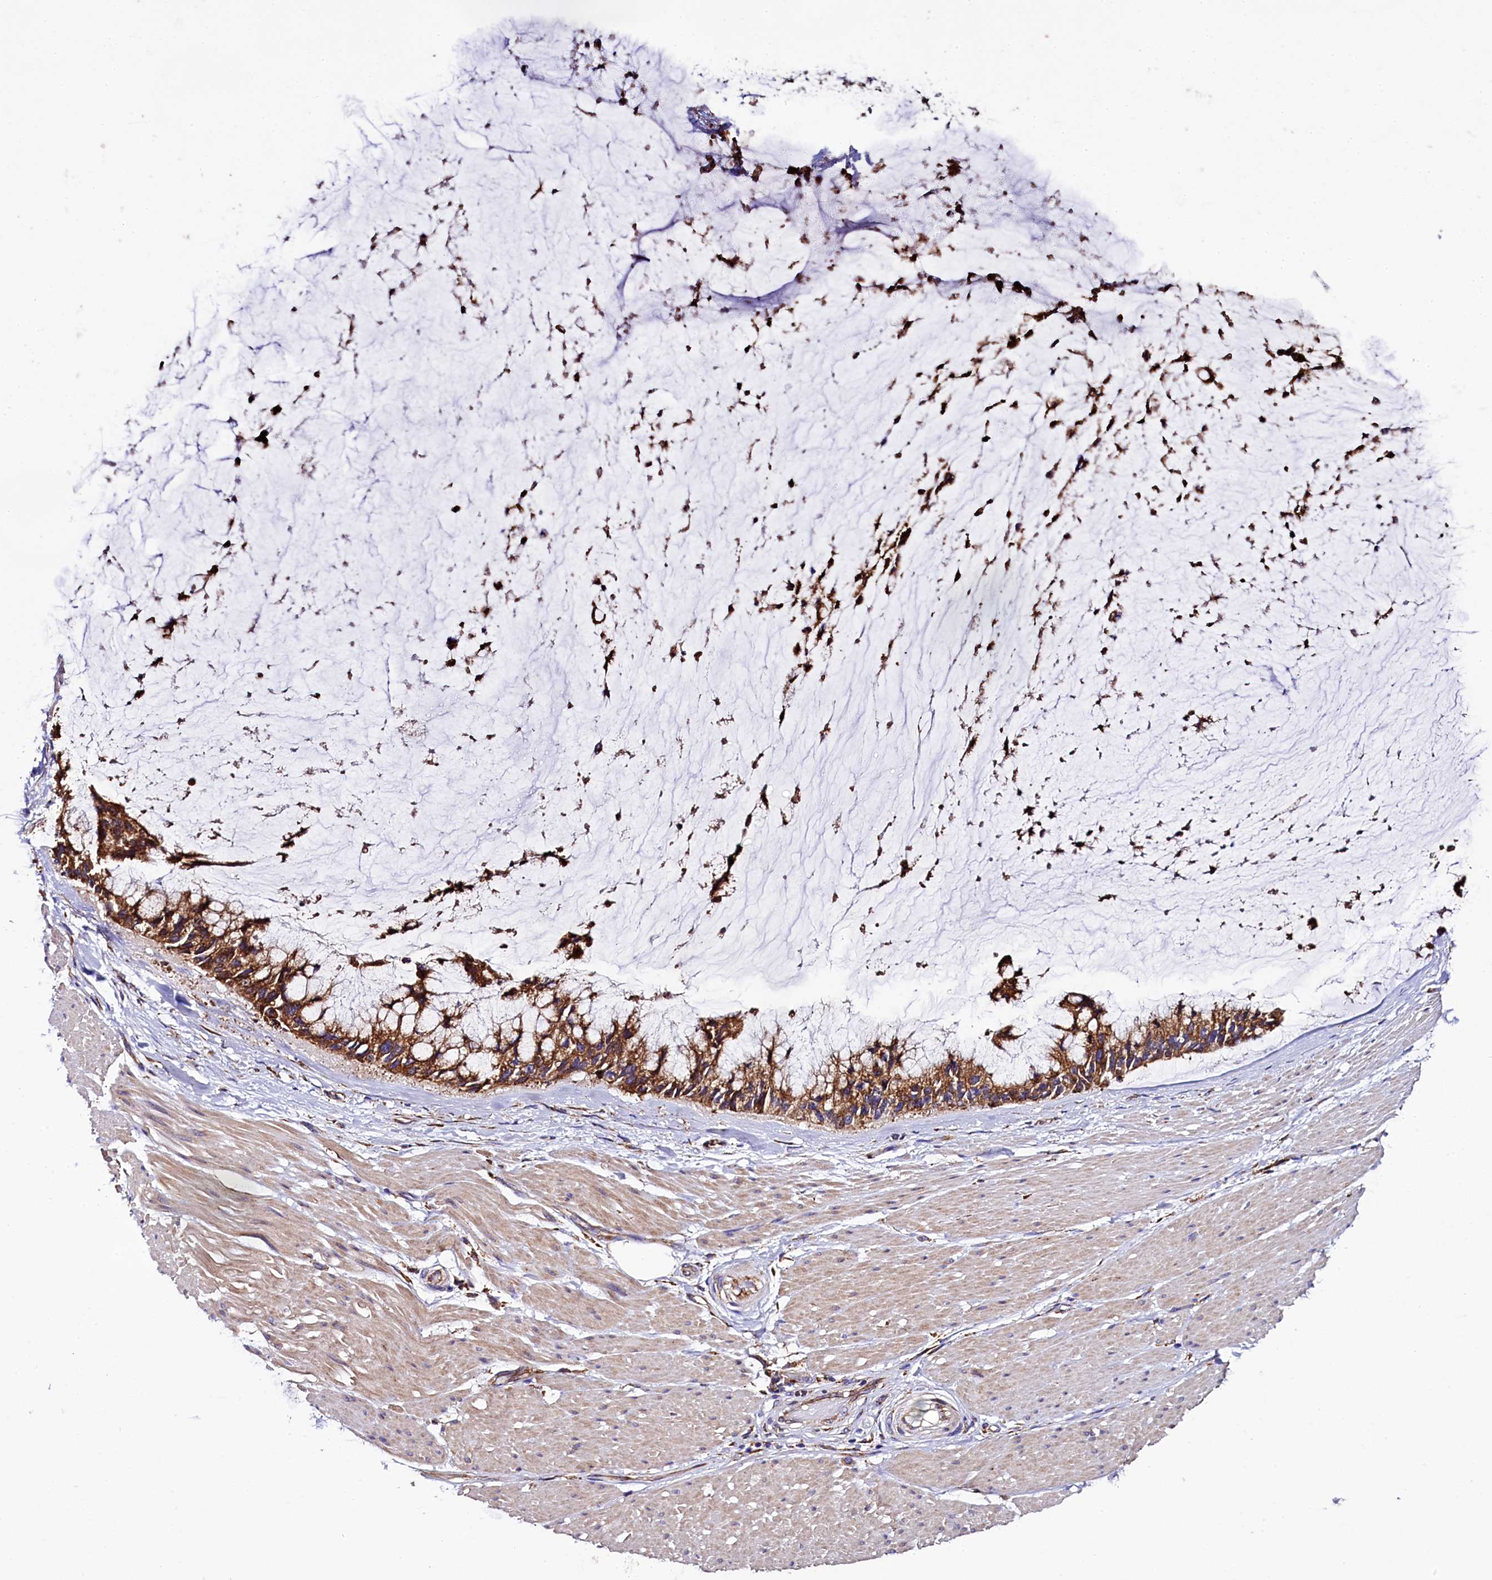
{"staining": {"intensity": "moderate", "quantity": ">75%", "location": "cytoplasmic/membranous"}, "tissue": "ovarian cancer", "cell_type": "Tumor cells", "image_type": "cancer", "snomed": [{"axis": "morphology", "description": "Cystadenocarcinoma, mucinous, NOS"}, {"axis": "topography", "description": "Ovary"}], "caption": "Protein staining demonstrates moderate cytoplasmic/membranous expression in about >75% of tumor cells in ovarian cancer.", "gene": "CAPS2", "patient": {"sex": "female", "age": 39}}